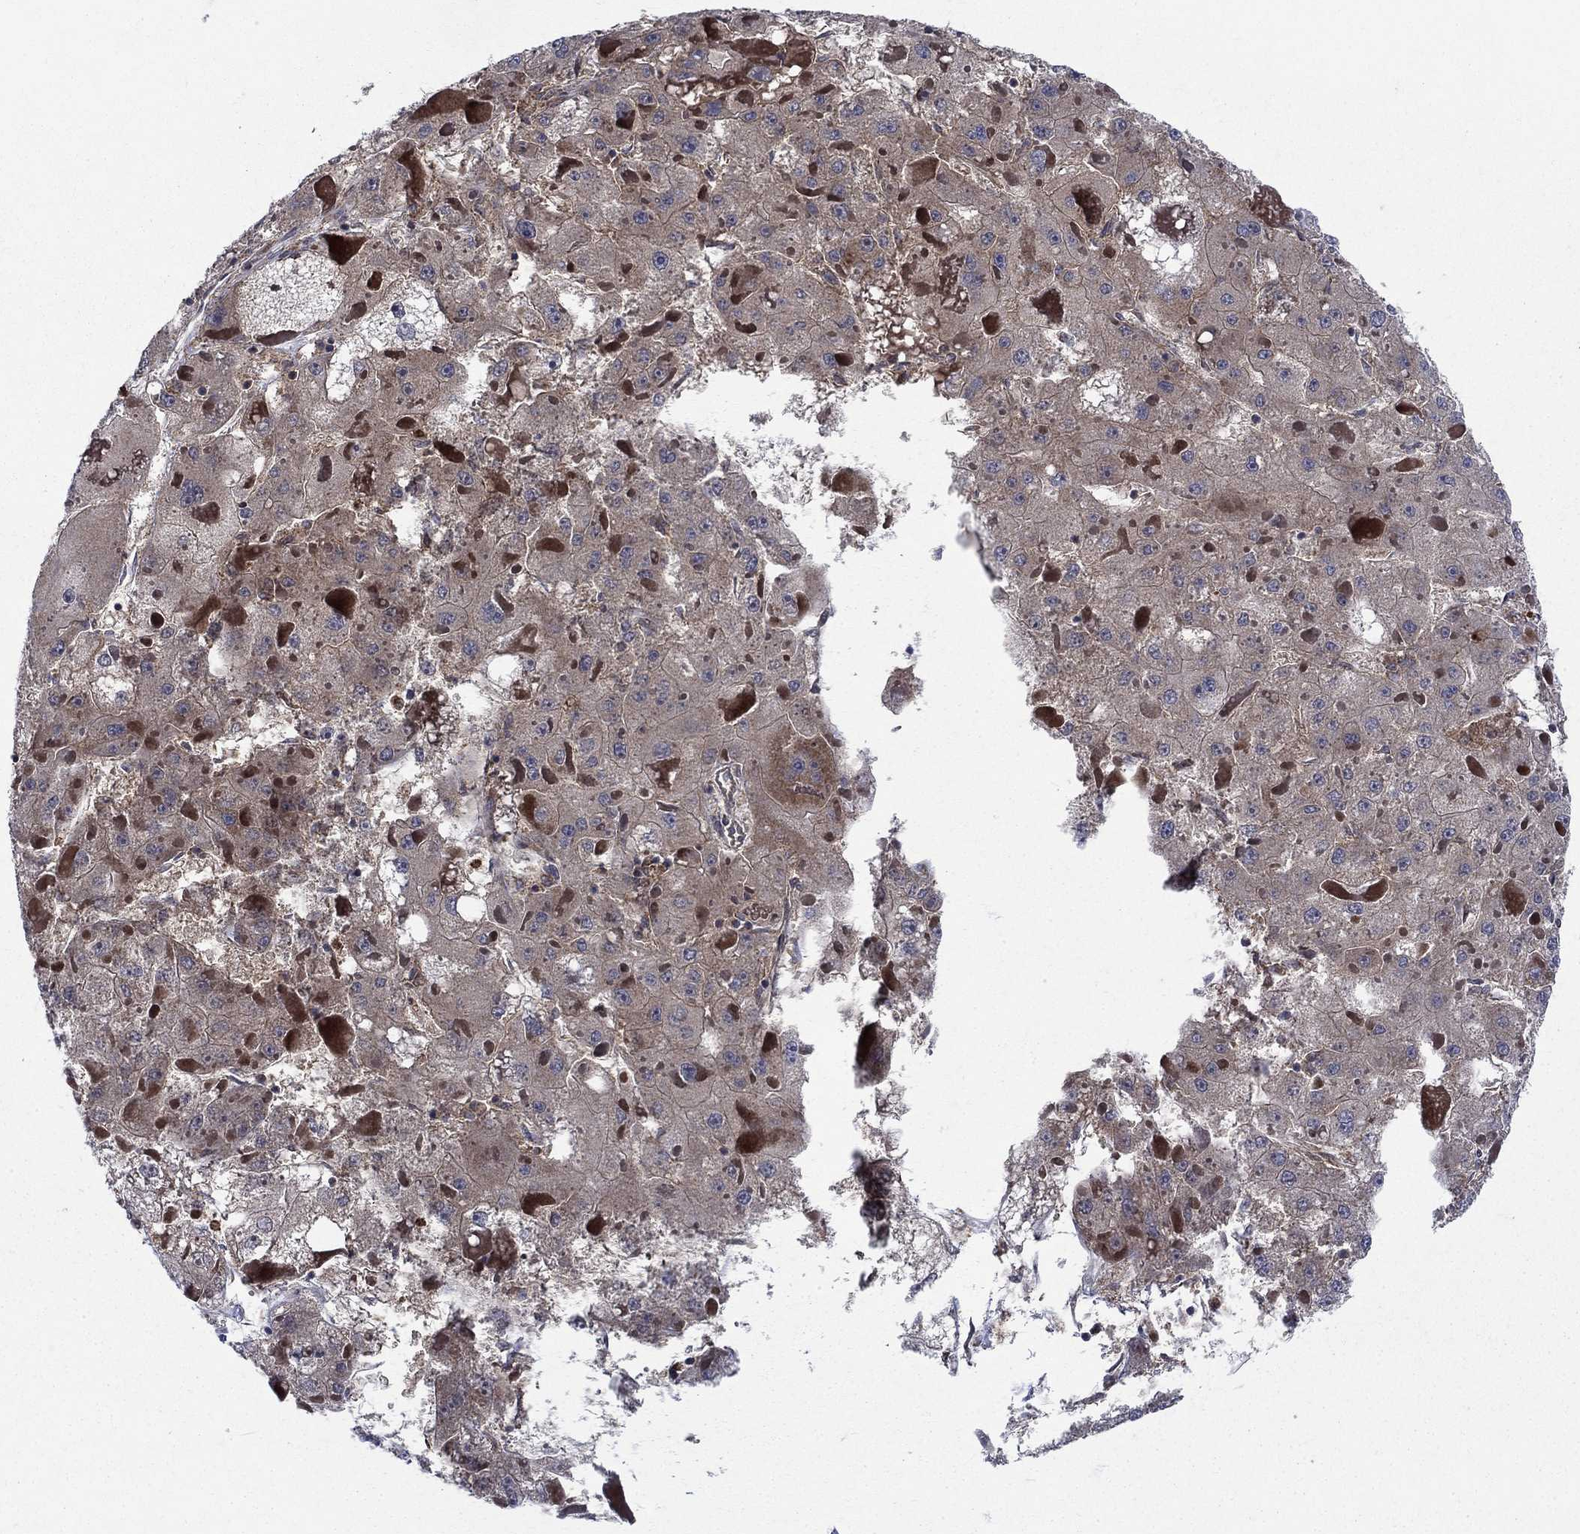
{"staining": {"intensity": "moderate", "quantity": "<25%", "location": "cytoplasmic/membranous"}, "tissue": "liver cancer", "cell_type": "Tumor cells", "image_type": "cancer", "snomed": [{"axis": "morphology", "description": "Carcinoma, Hepatocellular, NOS"}, {"axis": "topography", "description": "Liver"}], "caption": "The photomicrograph exhibits staining of liver cancer, revealing moderate cytoplasmic/membranous protein positivity (brown color) within tumor cells.", "gene": "RNF19B", "patient": {"sex": "female", "age": 73}}